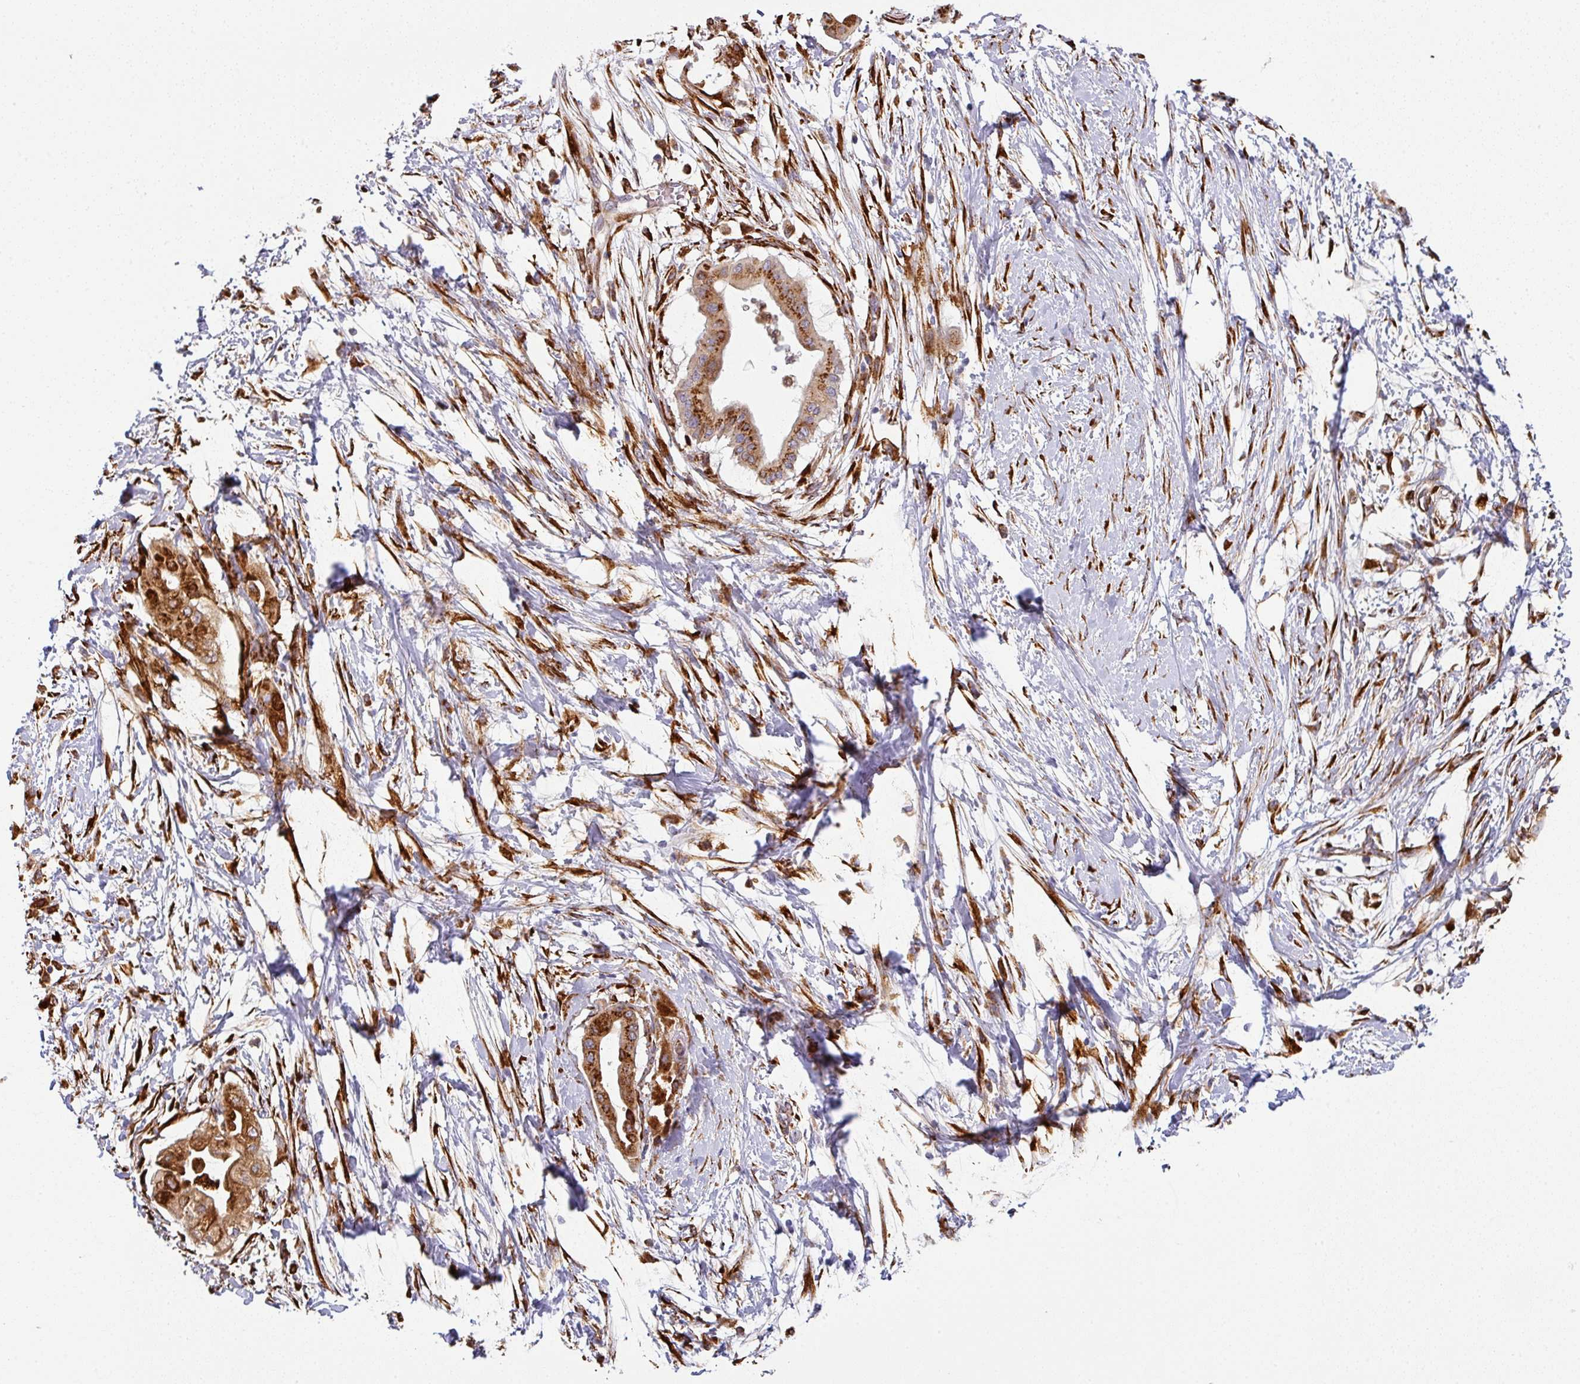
{"staining": {"intensity": "strong", "quantity": ">75%", "location": "cytoplasmic/membranous"}, "tissue": "pancreatic cancer", "cell_type": "Tumor cells", "image_type": "cancer", "snomed": [{"axis": "morphology", "description": "Adenocarcinoma, NOS"}, {"axis": "topography", "description": "Pancreas"}], "caption": "IHC photomicrograph of neoplastic tissue: human adenocarcinoma (pancreatic) stained using IHC displays high levels of strong protein expression localized specifically in the cytoplasmic/membranous of tumor cells, appearing as a cytoplasmic/membranous brown color.", "gene": "ZNF268", "patient": {"sex": "male", "age": 68}}